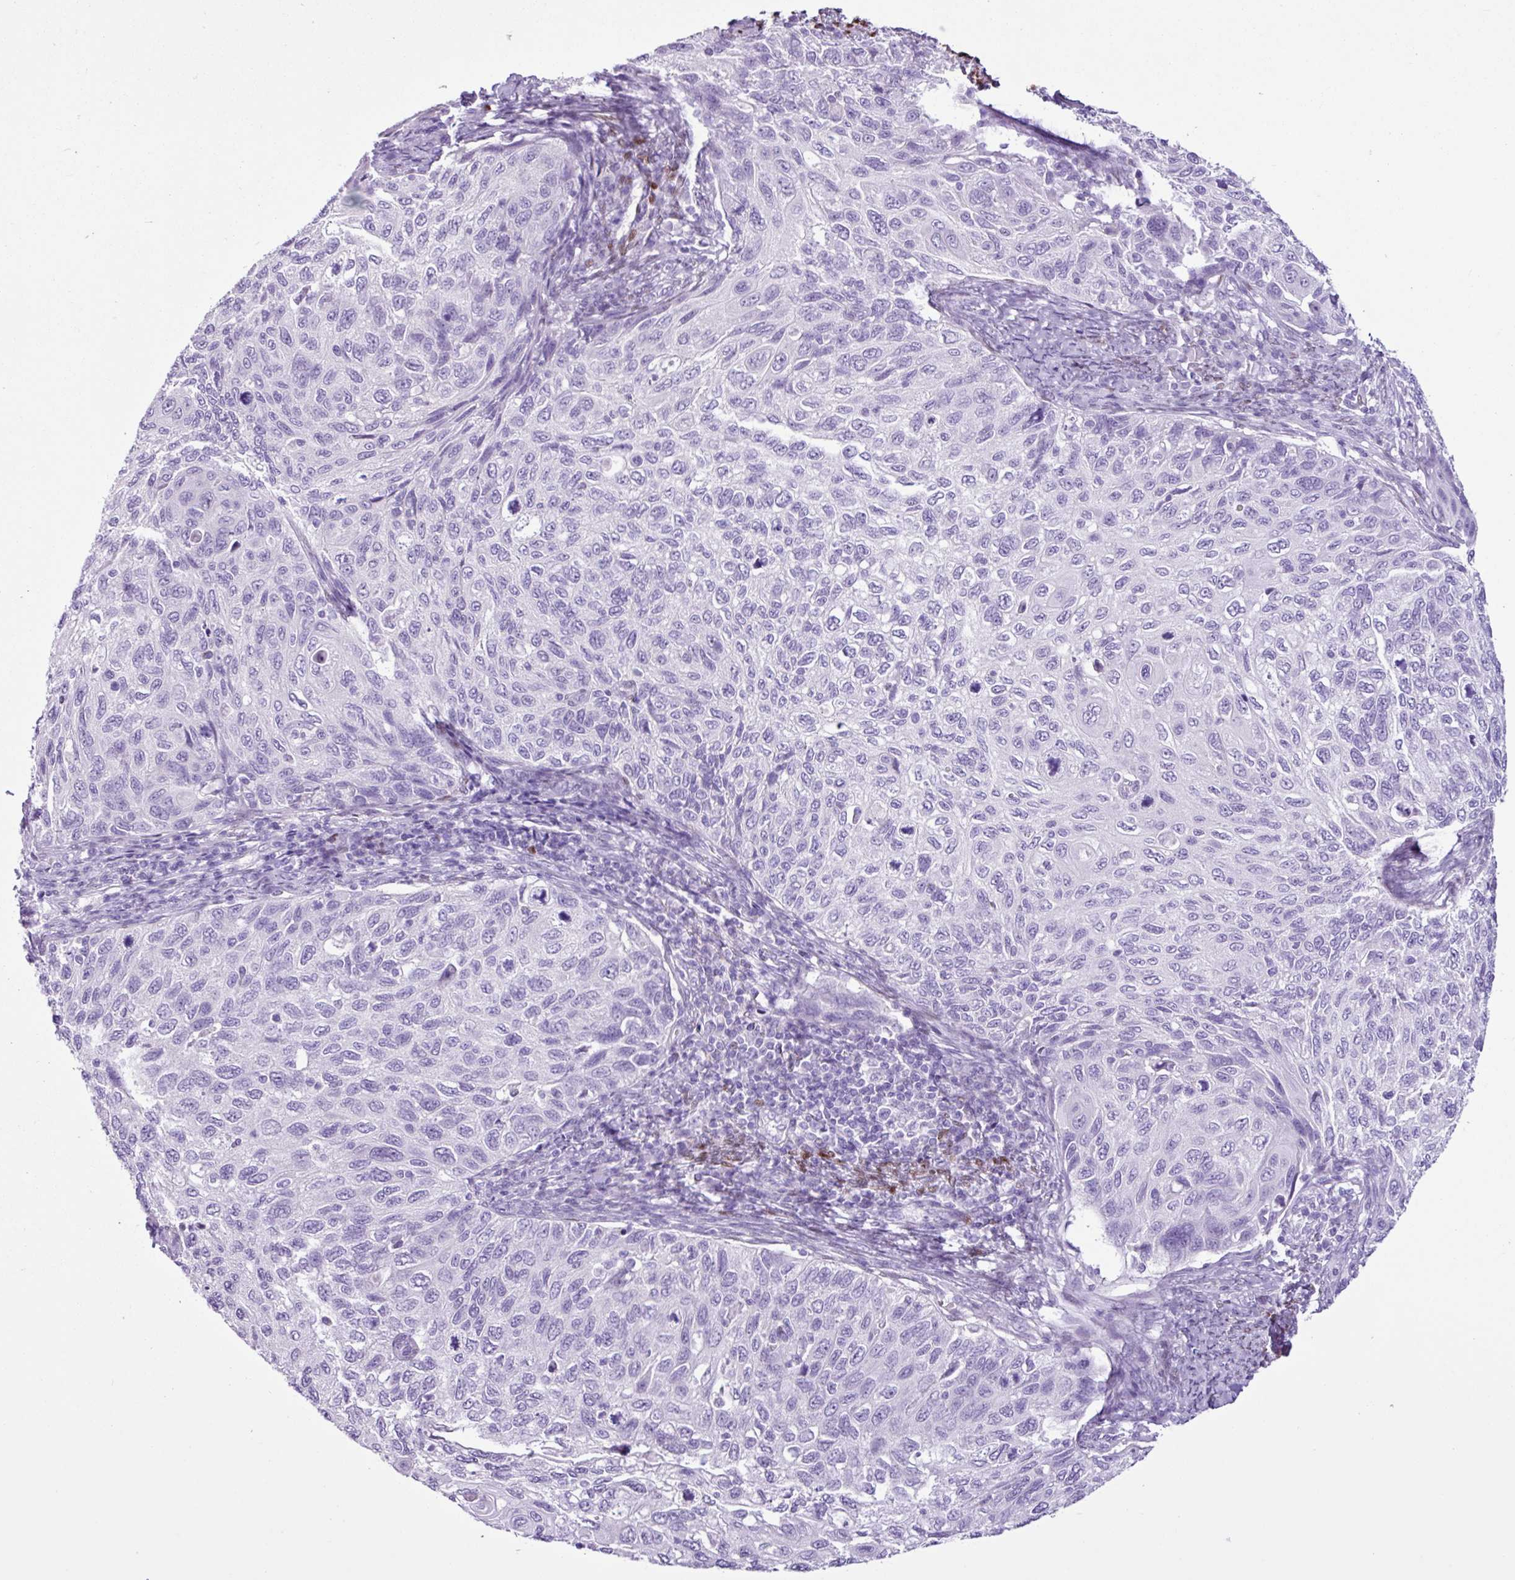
{"staining": {"intensity": "negative", "quantity": "none", "location": "none"}, "tissue": "cervical cancer", "cell_type": "Tumor cells", "image_type": "cancer", "snomed": [{"axis": "morphology", "description": "Squamous cell carcinoma, NOS"}, {"axis": "topography", "description": "Cervix"}], "caption": "A micrograph of cervical cancer (squamous cell carcinoma) stained for a protein exhibits no brown staining in tumor cells.", "gene": "PGR", "patient": {"sex": "female", "age": 70}}